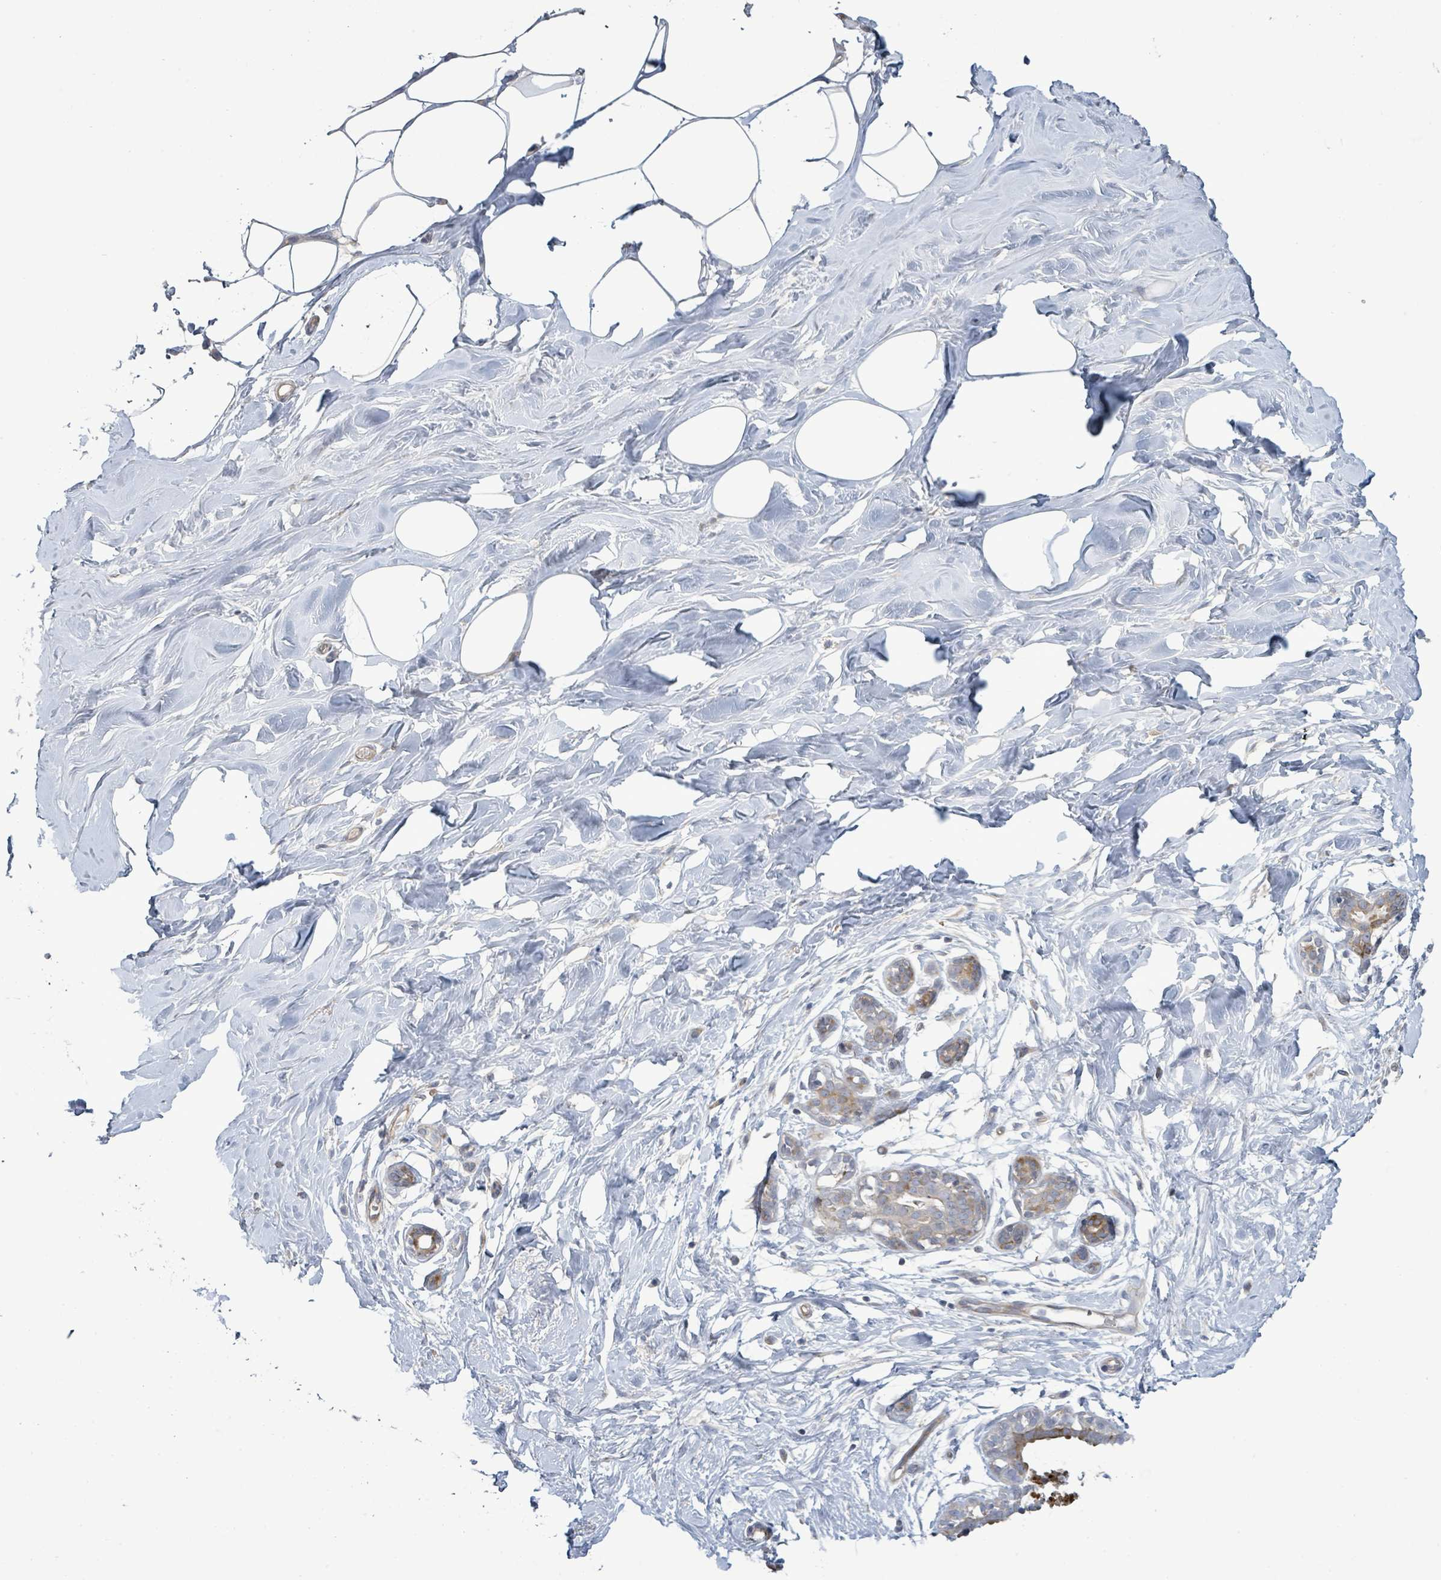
{"staining": {"intensity": "negative", "quantity": "none", "location": "none"}, "tissue": "breast", "cell_type": "Adipocytes", "image_type": "normal", "snomed": [{"axis": "morphology", "description": "Normal tissue, NOS"}, {"axis": "topography", "description": "Breast"}], "caption": "IHC micrograph of unremarkable breast: breast stained with DAB (3,3'-diaminobenzidine) exhibits no significant protein staining in adipocytes. The staining was performed using DAB (3,3'-diaminobenzidine) to visualize the protein expression in brown, while the nuclei were stained in blue with hematoxylin (Magnification: 20x).", "gene": "LILRA4", "patient": {"sex": "female", "age": 27}}